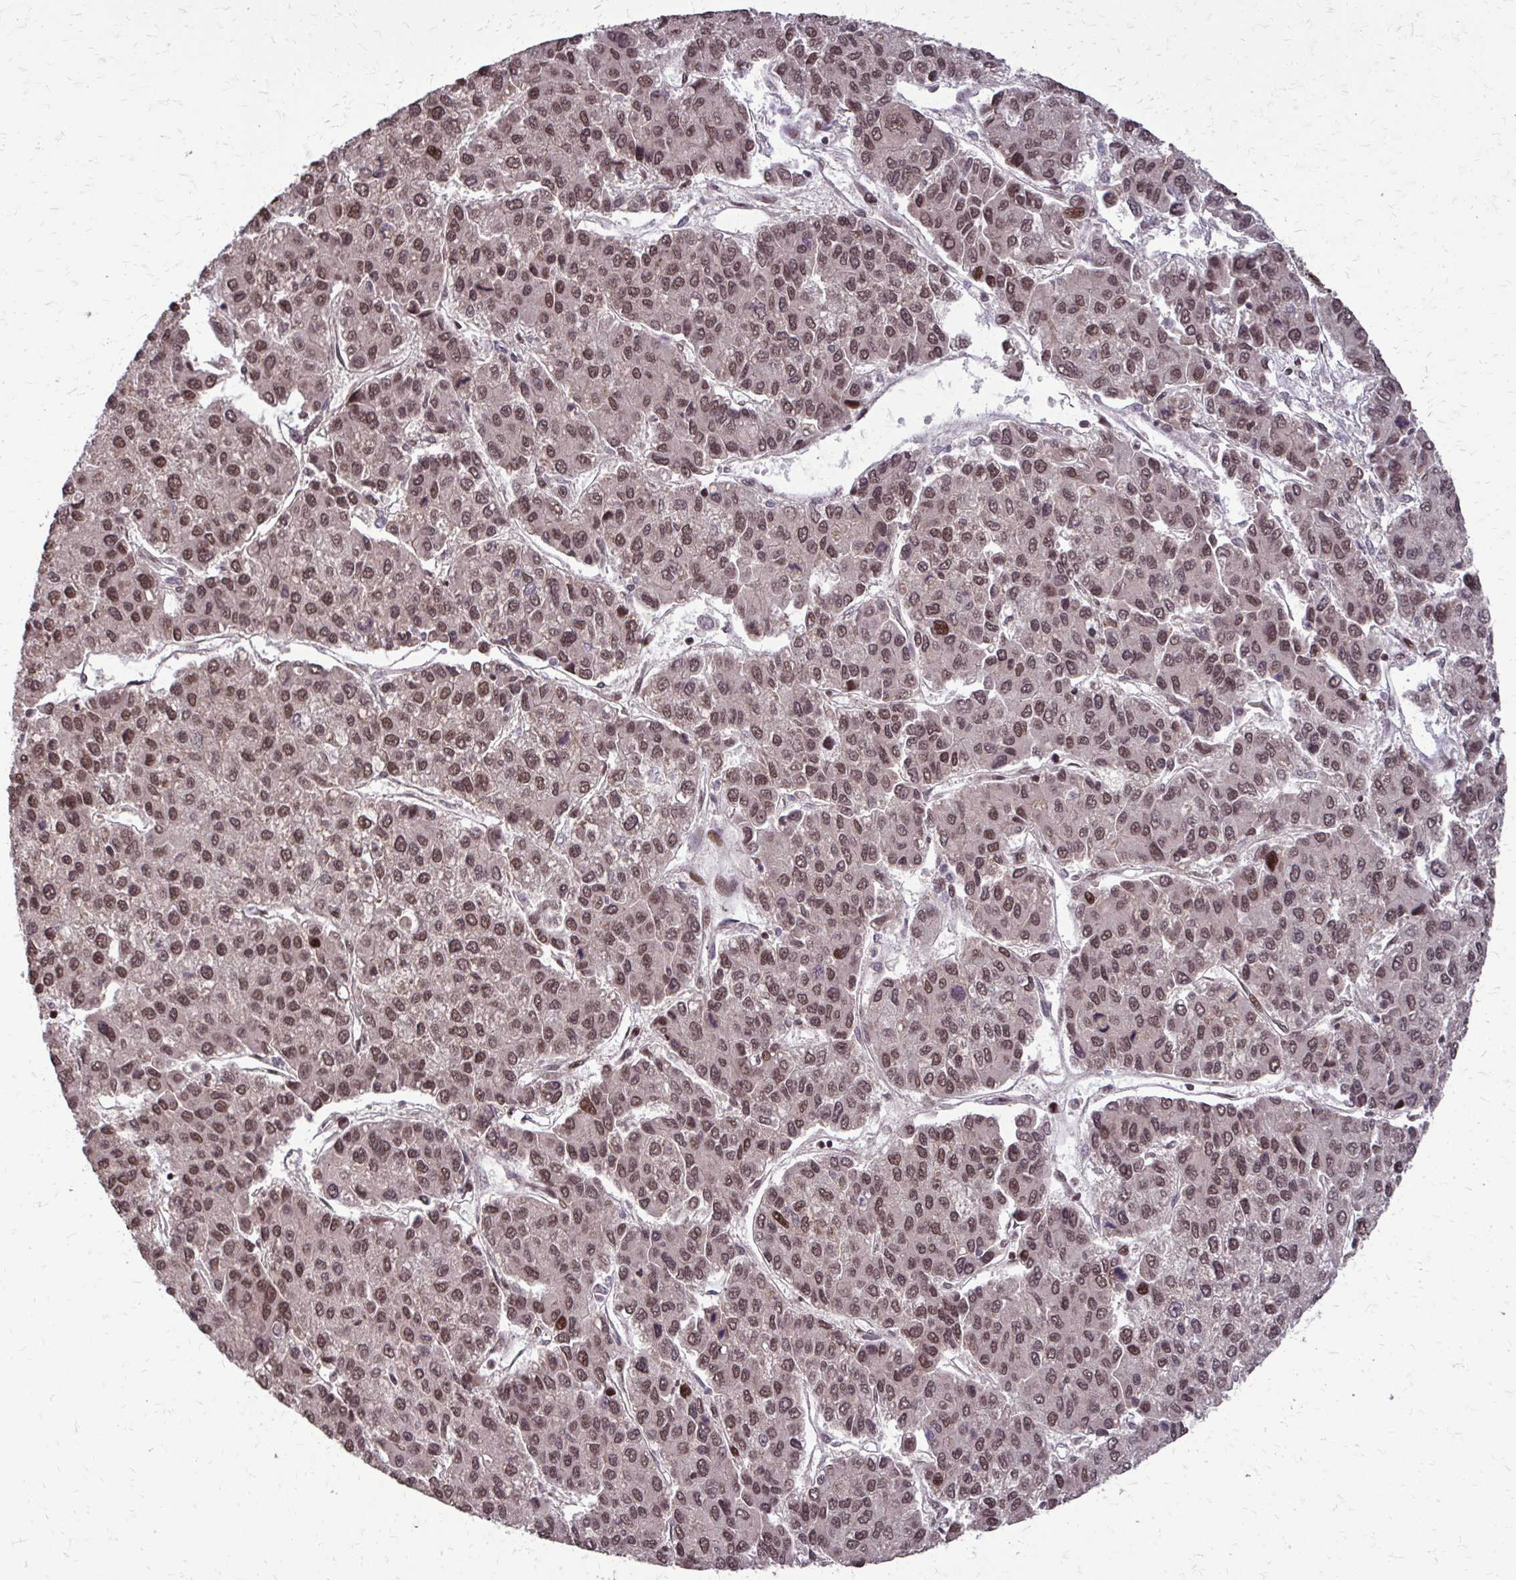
{"staining": {"intensity": "moderate", "quantity": ">75%", "location": "nuclear"}, "tissue": "liver cancer", "cell_type": "Tumor cells", "image_type": "cancer", "snomed": [{"axis": "morphology", "description": "Carcinoma, Hepatocellular, NOS"}, {"axis": "topography", "description": "Liver"}], "caption": "An image of human hepatocellular carcinoma (liver) stained for a protein demonstrates moderate nuclear brown staining in tumor cells.", "gene": "SS18", "patient": {"sex": "female", "age": 66}}